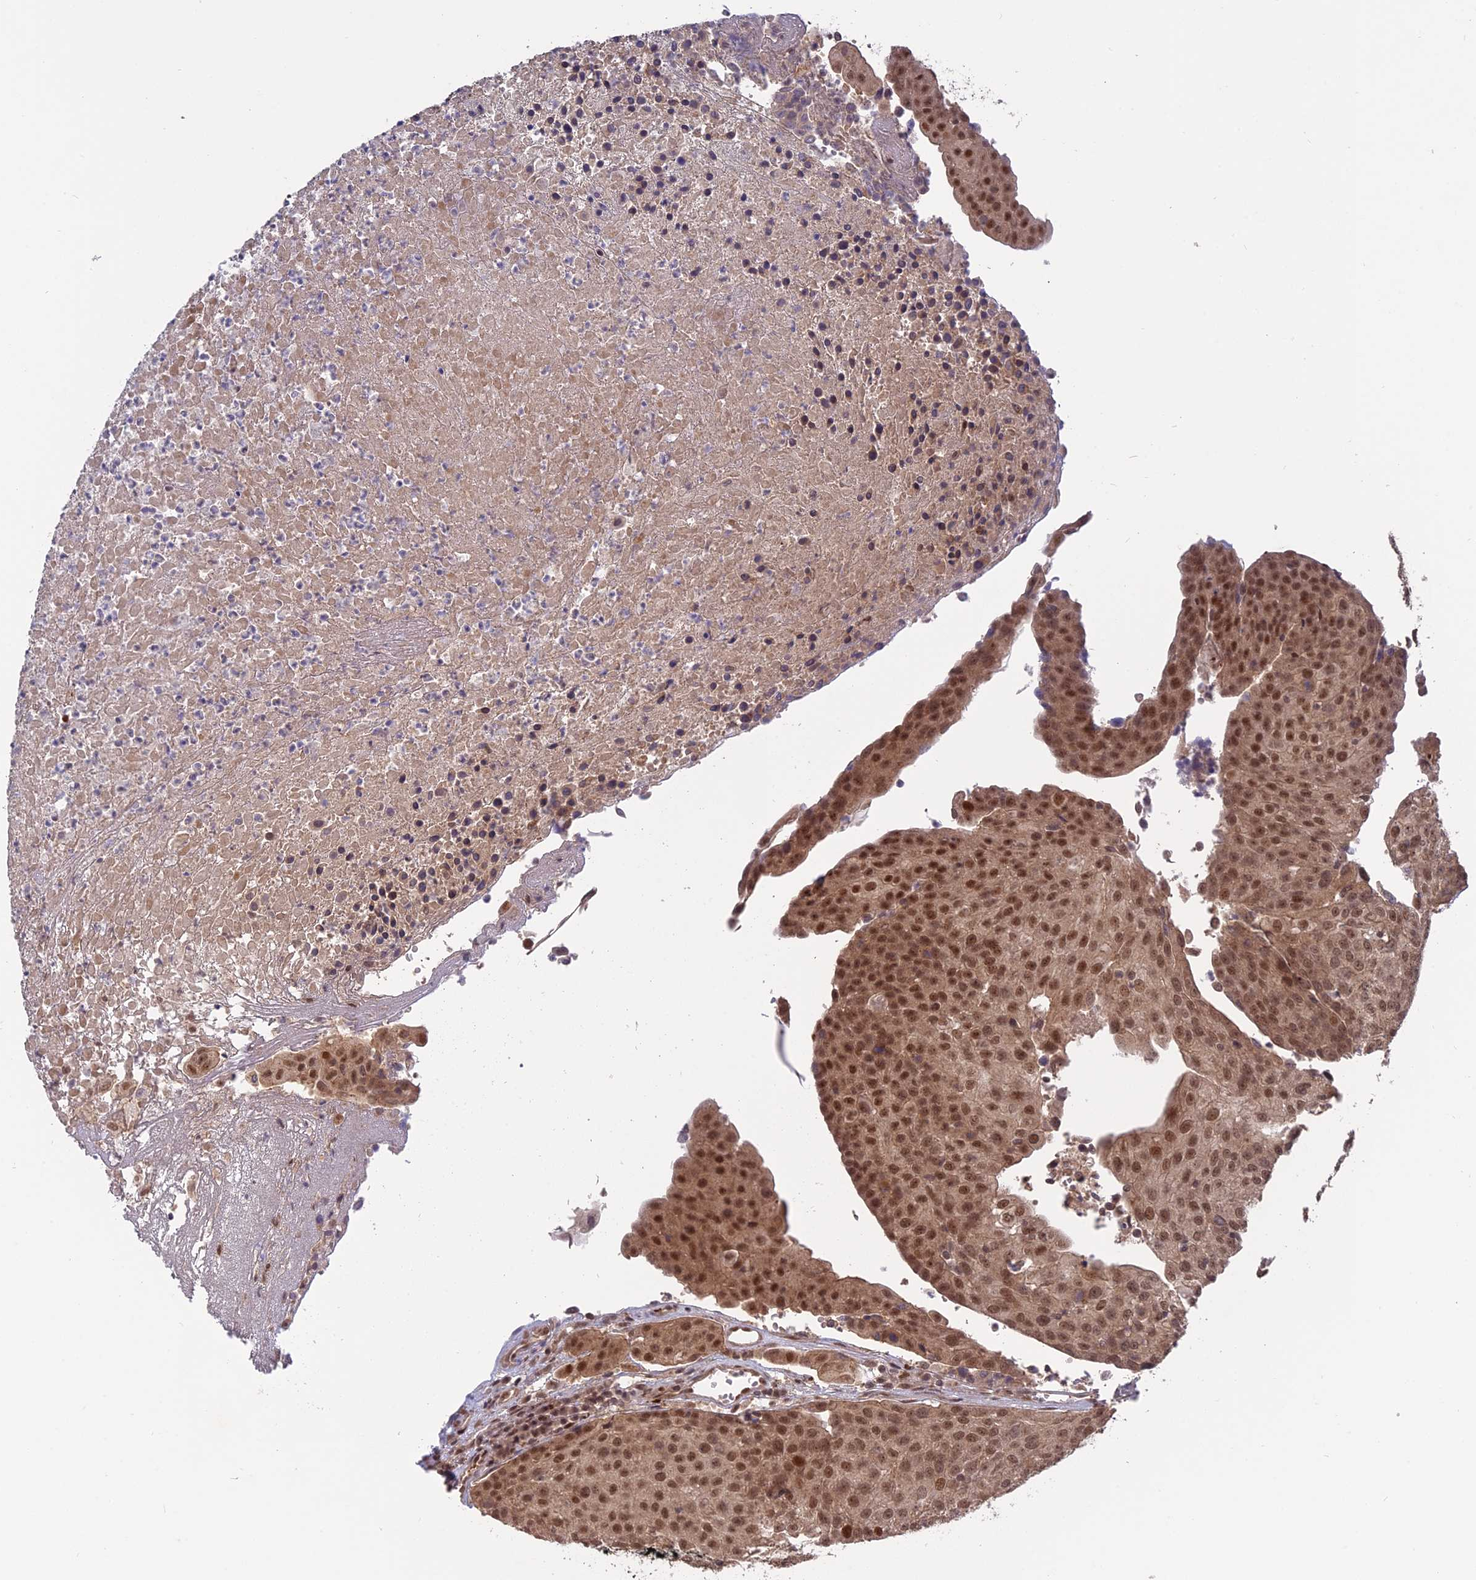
{"staining": {"intensity": "moderate", "quantity": ">75%", "location": "cytoplasmic/membranous,nuclear"}, "tissue": "urothelial cancer", "cell_type": "Tumor cells", "image_type": "cancer", "snomed": [{"axis": "morphology", "description": "Urothelial carcinoma, High grade"}, {"axis": "topography", "description": "Urinary bladder"}], "caption": "Immunohistochemistry image of neoplastic tissue: human high-grade urothelial carcinoma stained using immunohistochemistry (IHC) demonstrates medium levels of moderate protein expression localized specifically in the cytoplasmic/membranous and nuclear of tumor cells, appearing as a cytoplasmic/membranous and nuclear brown color.", "gene": "PKIG", "patient": {"sex": "female", "age": 85}}